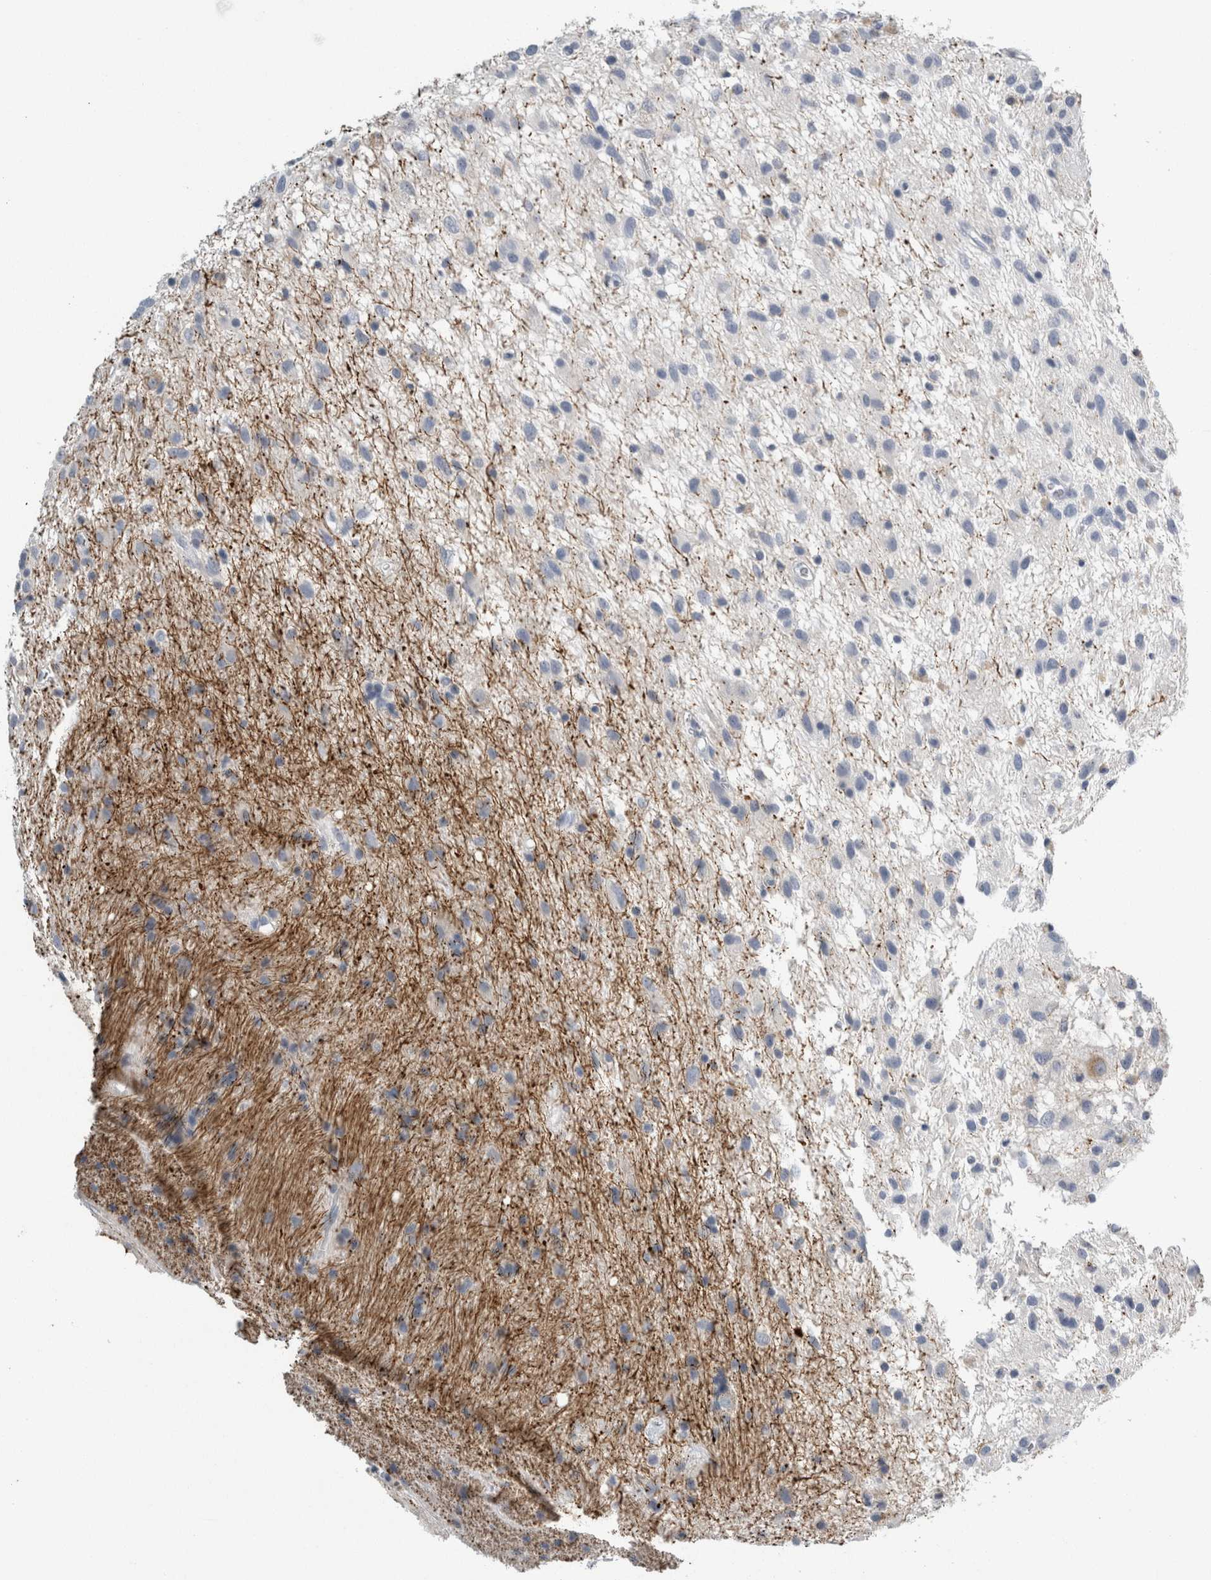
{"staining": {"intensity": "negative", "quantity": "none", "location": "none"}, "tissue": "glioma", "cell_type": "Tumor cells", "image_type": "cancer", "snomed": [{"axis": "morphology", "description": "Glioma, malignant, Low grade"}, {"axis": "topography", "description": "Brain"}], "caption": "A photomicrograph of human glioma is negative for staining in tumor cells. (DAB (3,3'-diaminobenzidine) IHC visualized using brightfield microscopy, high magnification).", "gene": "NEFM", "patient": {"sex": "male", "age": 77}}